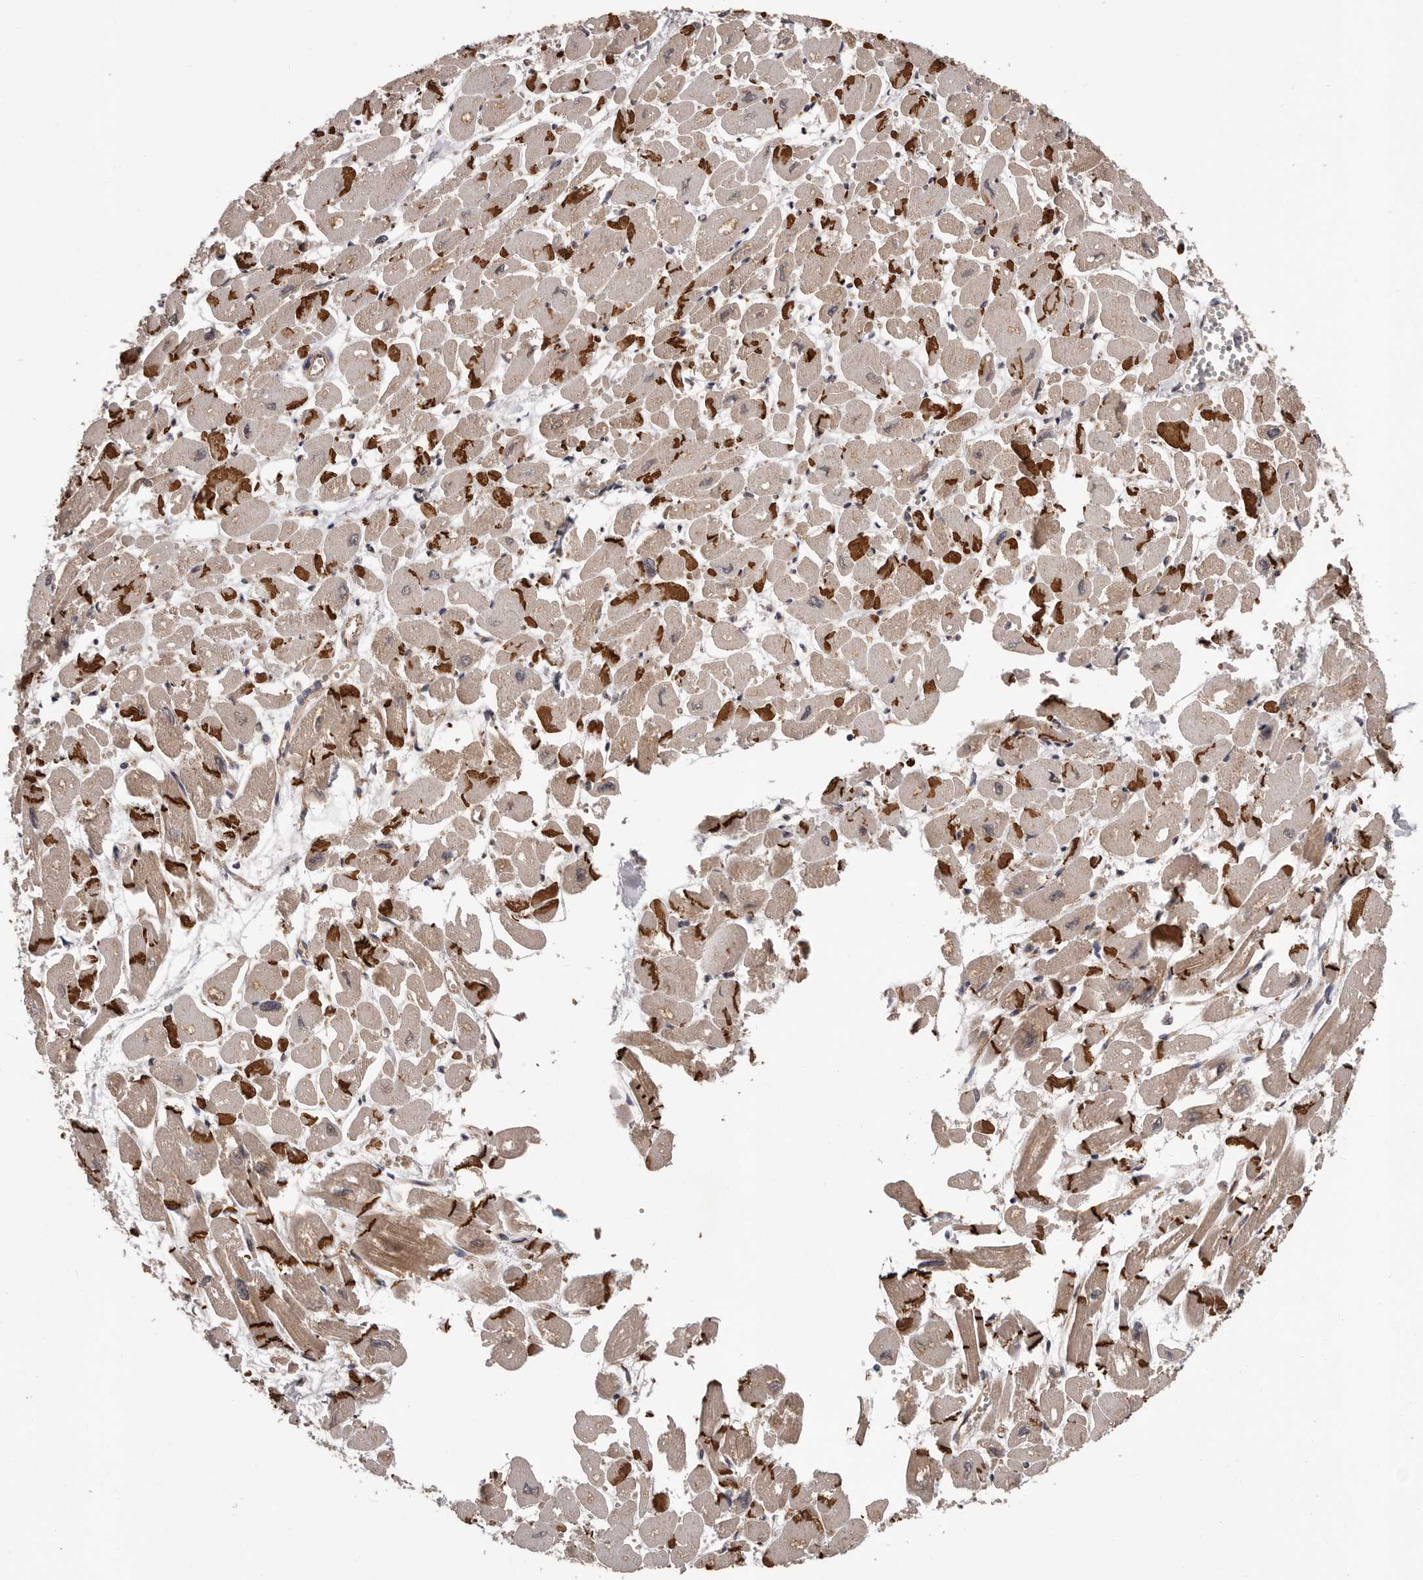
{"staining": {"intensity": "moderate", "quantity": ">75%", "location": "cytoplasmic/membranous"}, "tissue": "heart muscle", "cell_type": "Cardiomyocytes", "image_type": "normal", "snomed": [{"axis": "morphology", "description": "Normal tissue, NOS"}, {"axis": "topography", "description": "Heart"}], "caption": "DAB (3,3'-diaminobenzidine) immunohistochemical staining of benign human heart muscle reveals moderate cytoplasmic/membranous protein staining in approximately >75% of cardiomyocytes.", "gene": "VPS37A", "patient": {"sex": "male", "age": 54}}